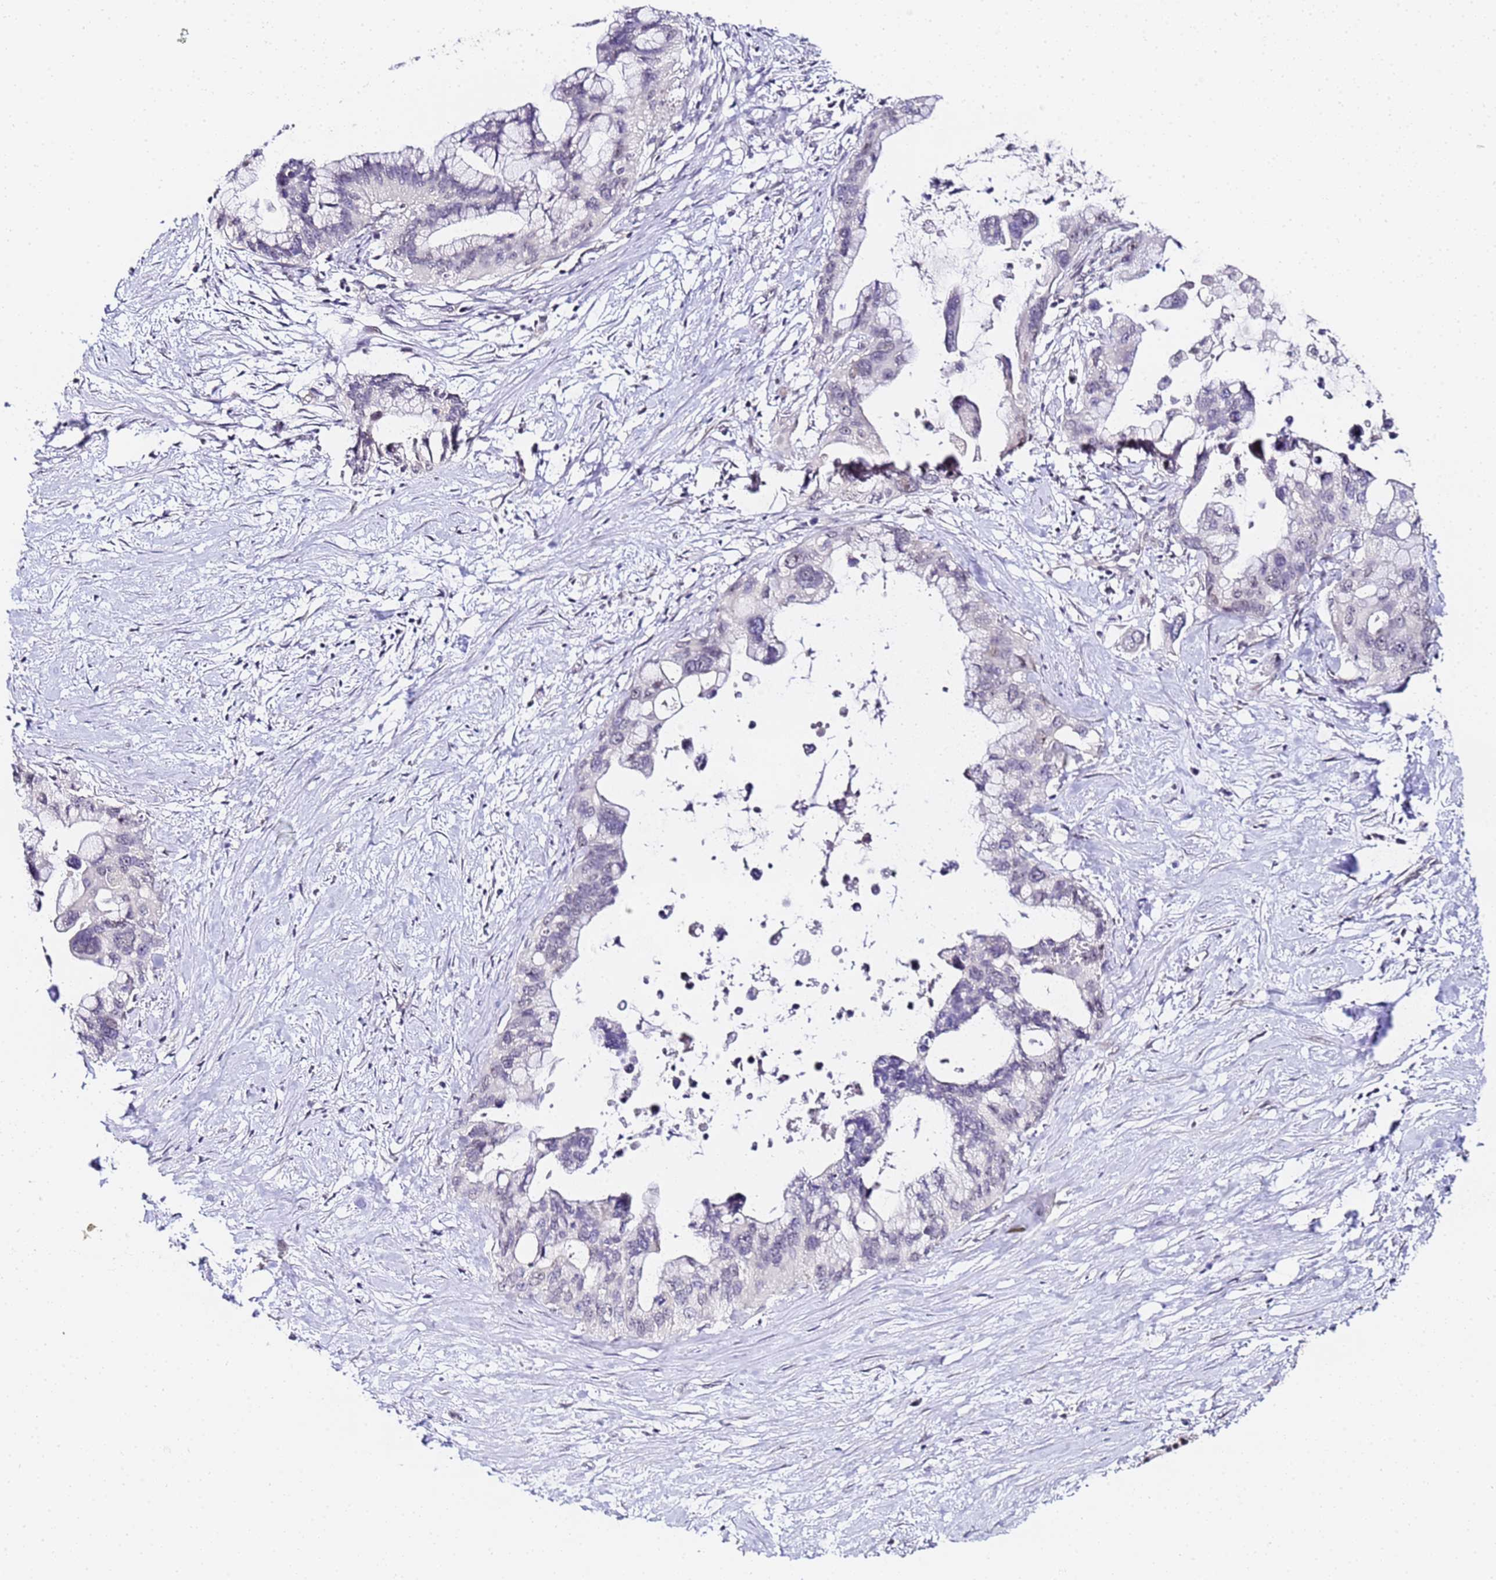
{"staining": {"intensity": "negative", "quantity": "none", "location": "none"}, "tissue": "pancreatic cancer", "cell_type": "Tumor cells", "image_type": "cancer", "snomed": [{"axis": "morphology", "description": "Adenocarcinoma, NOS"}, {"axis": "topography", "description": "Pancreas"}], "caption": "This is a photomicrograph of immunohistochemistry staining of pancreatic cancer, which shows no expression in tumor cells. (Brightfield microscopy of DAB immunohistochemistry (IHC) at high magnification).", "gene": "LSM3", "patient": {"sex": "female", "age": 83}}